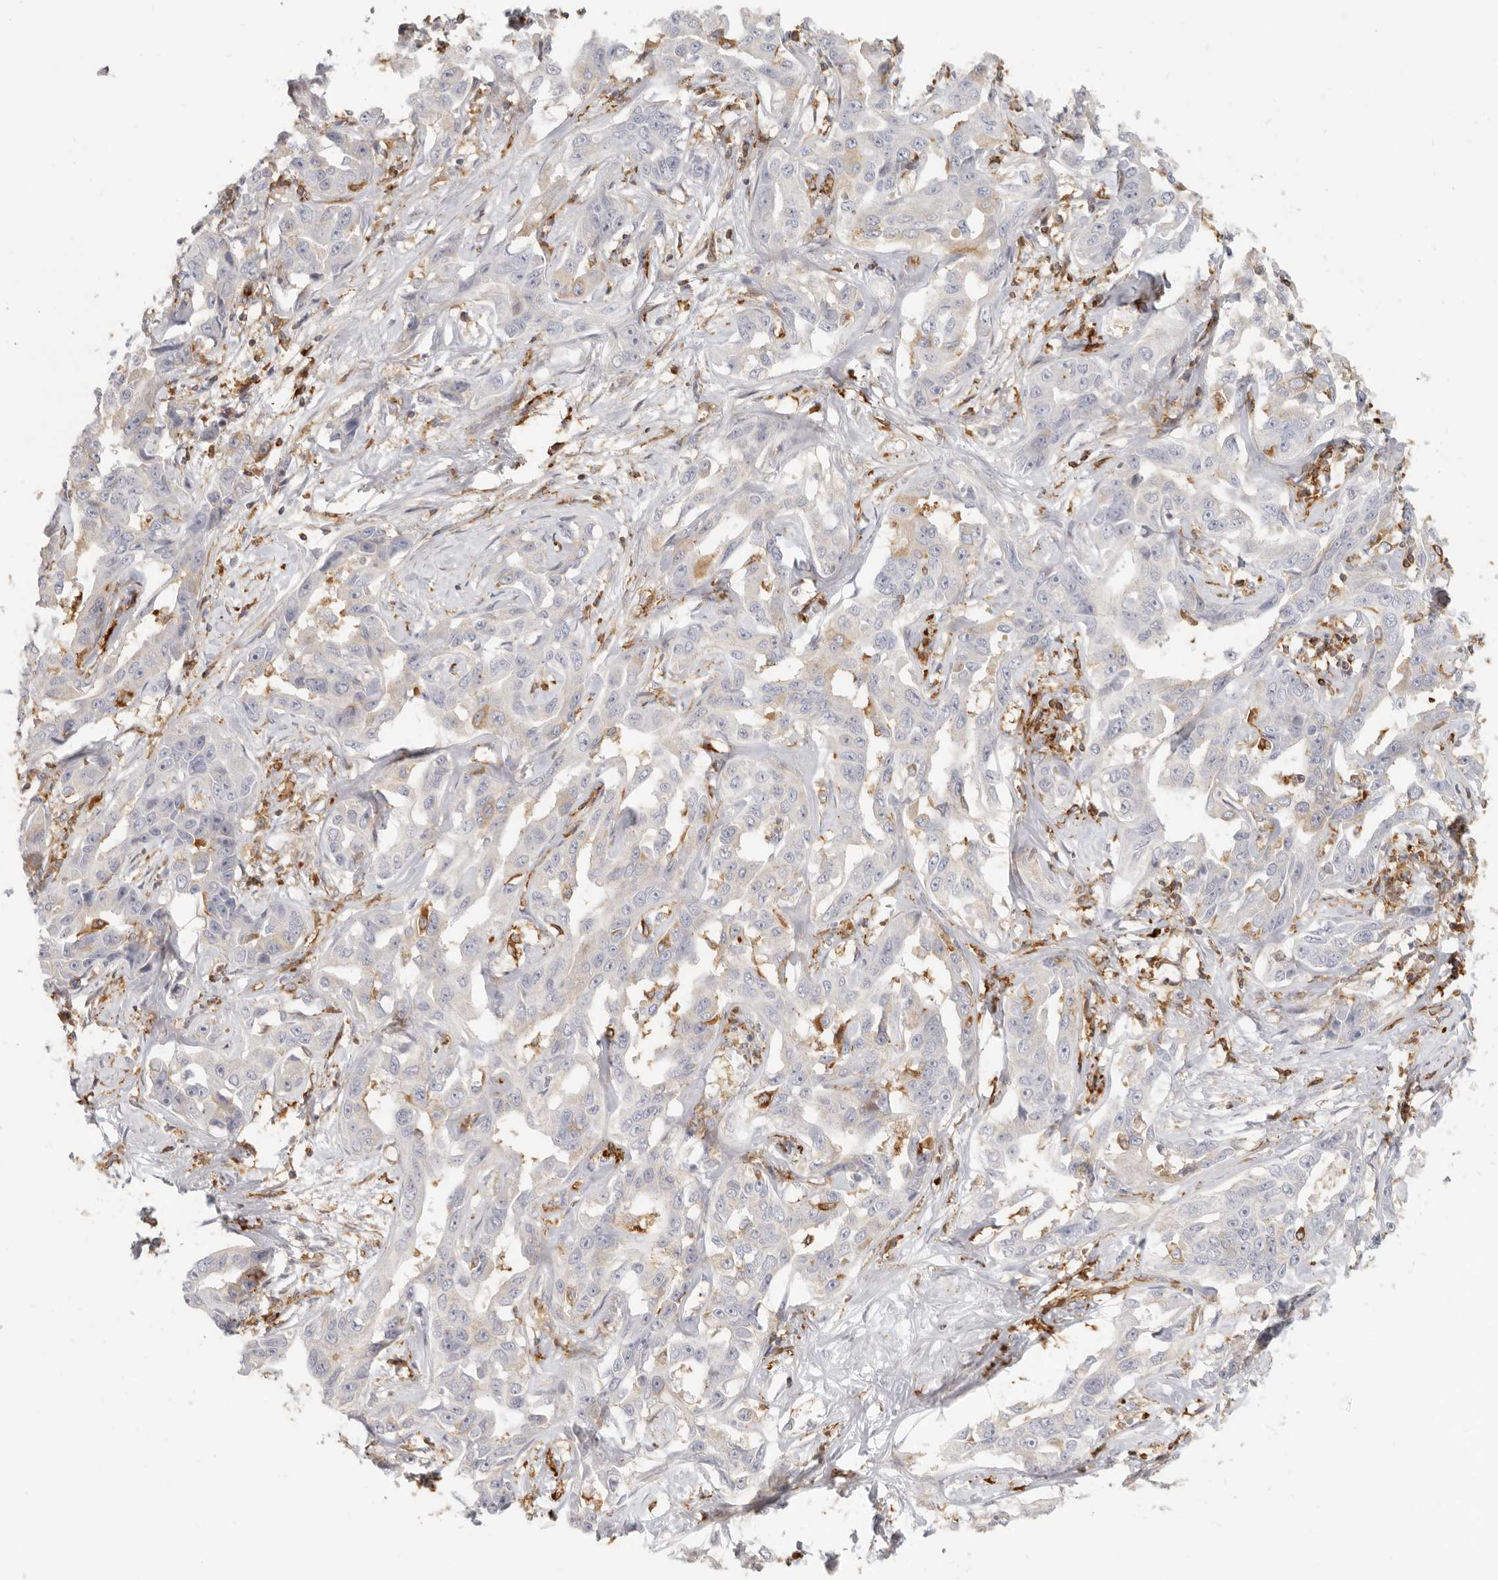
{"staining": {"intensity": "weak", "quantity": "<25%", "location": "cytoplasmic/membranous"}, "tissue": "liver cancer", "cell_type": "Tumor cells", "image_type": "cancer", "snomed": [{"axis": "morphology", "description": "Cholangiocarcinoma"}, {"axis": "topography", "description": "Liver"}], "caption": "An image of human liver cancer is negative for staining in tumor cells.", "gene": "NIBAN1", "patient": {"sex": "male", "age": 59}}